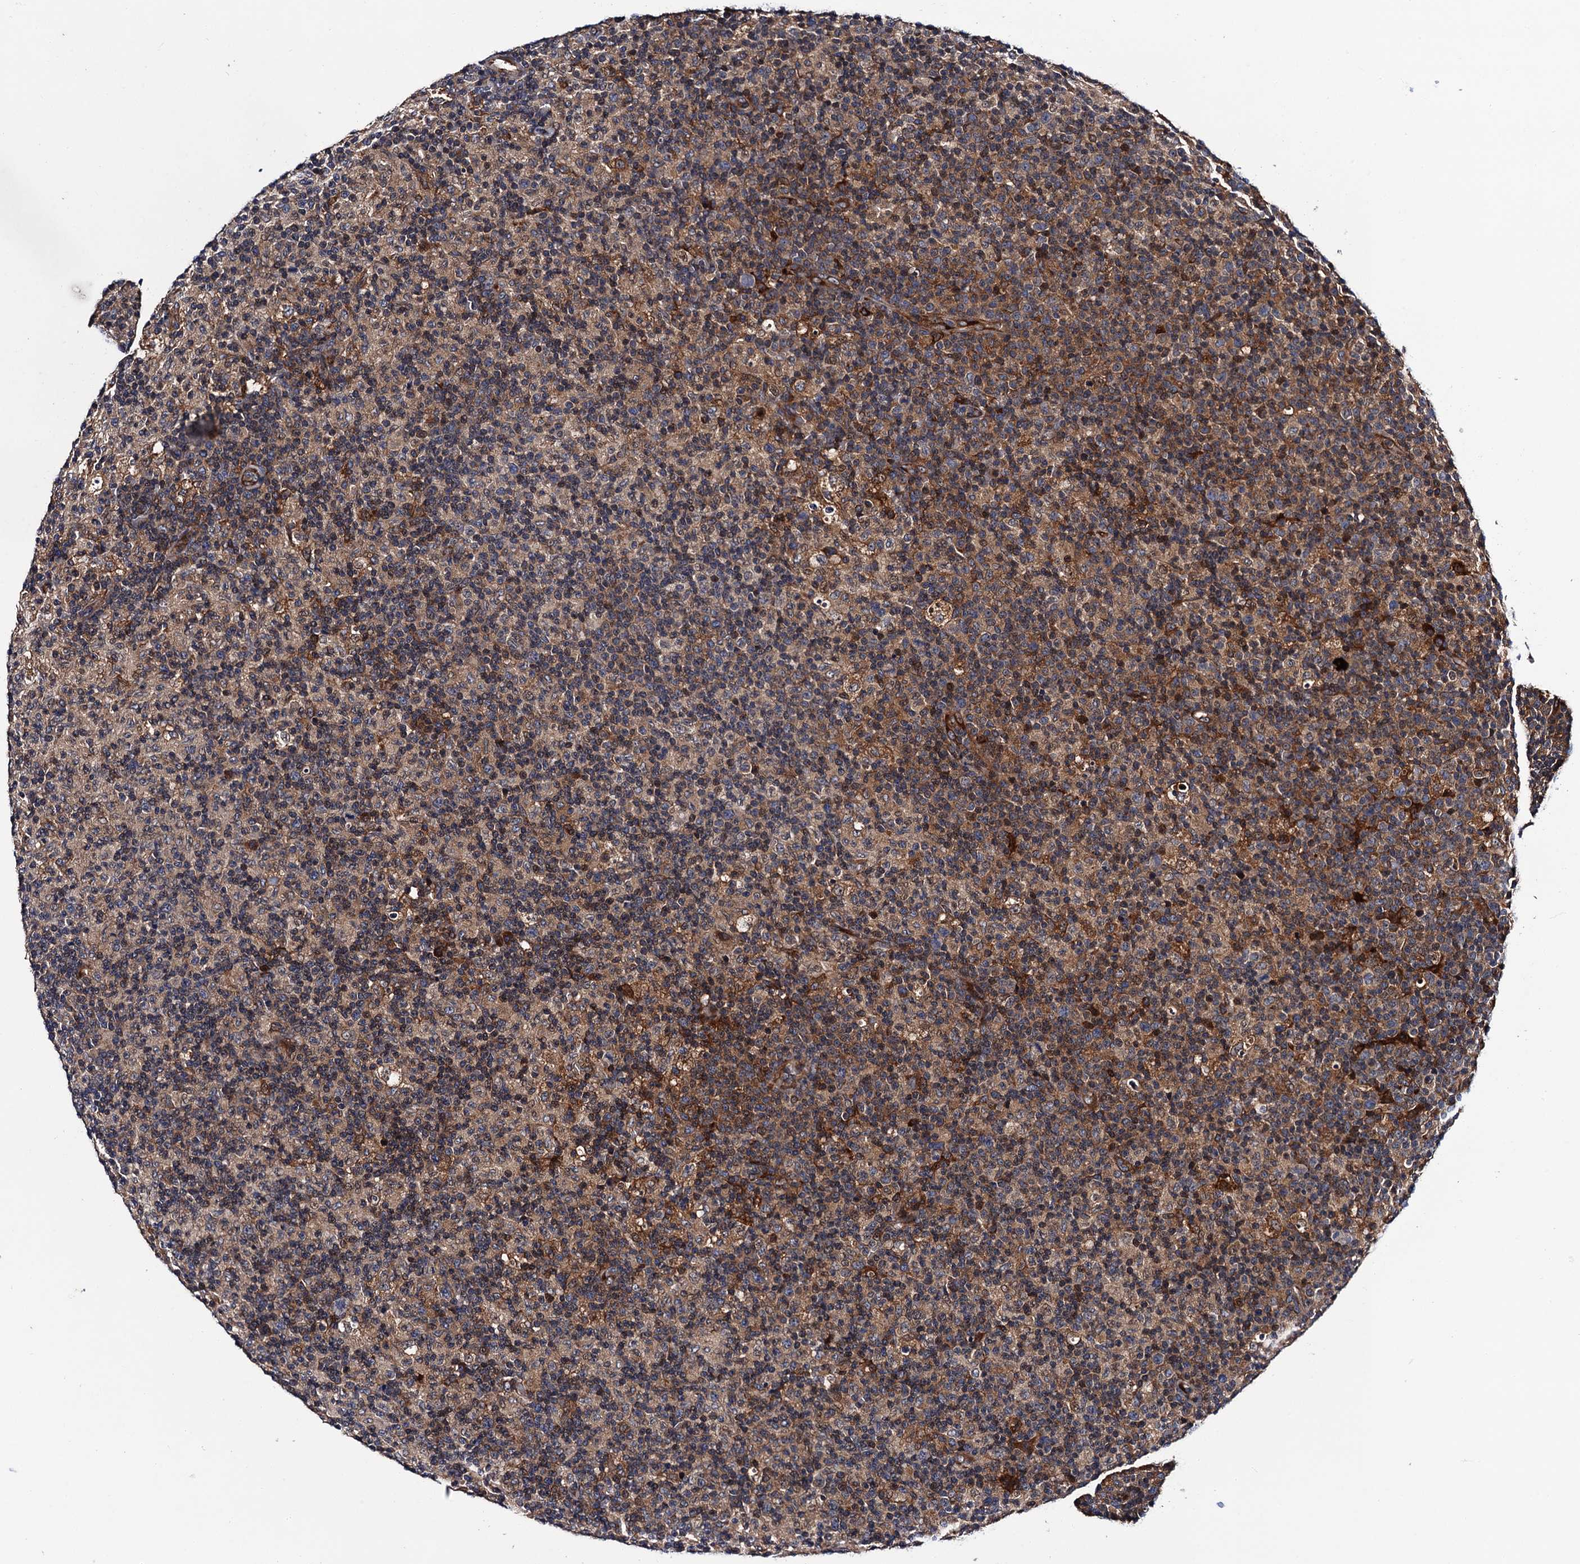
{"staining": {"intensity": "weak", "quantity": "<25%", "location": "cytoplasmic/membranous"}, "tissue": "lymph node", "cell_type": "Germinal center cells", "image_type": "normal", "snomed": [{"axis": "morphology", "description": "Normal tissue, NOS"}, {"axis": "morphology", "description": "Inflammation, NOS"}, {"axis": "topography", "description": "Lymph node"}], "caption": "Immunohistochemical staining of unremarkable human lymph node demonstrates no significant expression in germinal center cells. The staining was performed using DAB to visualize the protein expression in brown, while the nuclei were stained in blue with hematoxylin (Magnification: 20x).", "gene": "VPS35", "patient": {"sex": "male", "age": 55}}